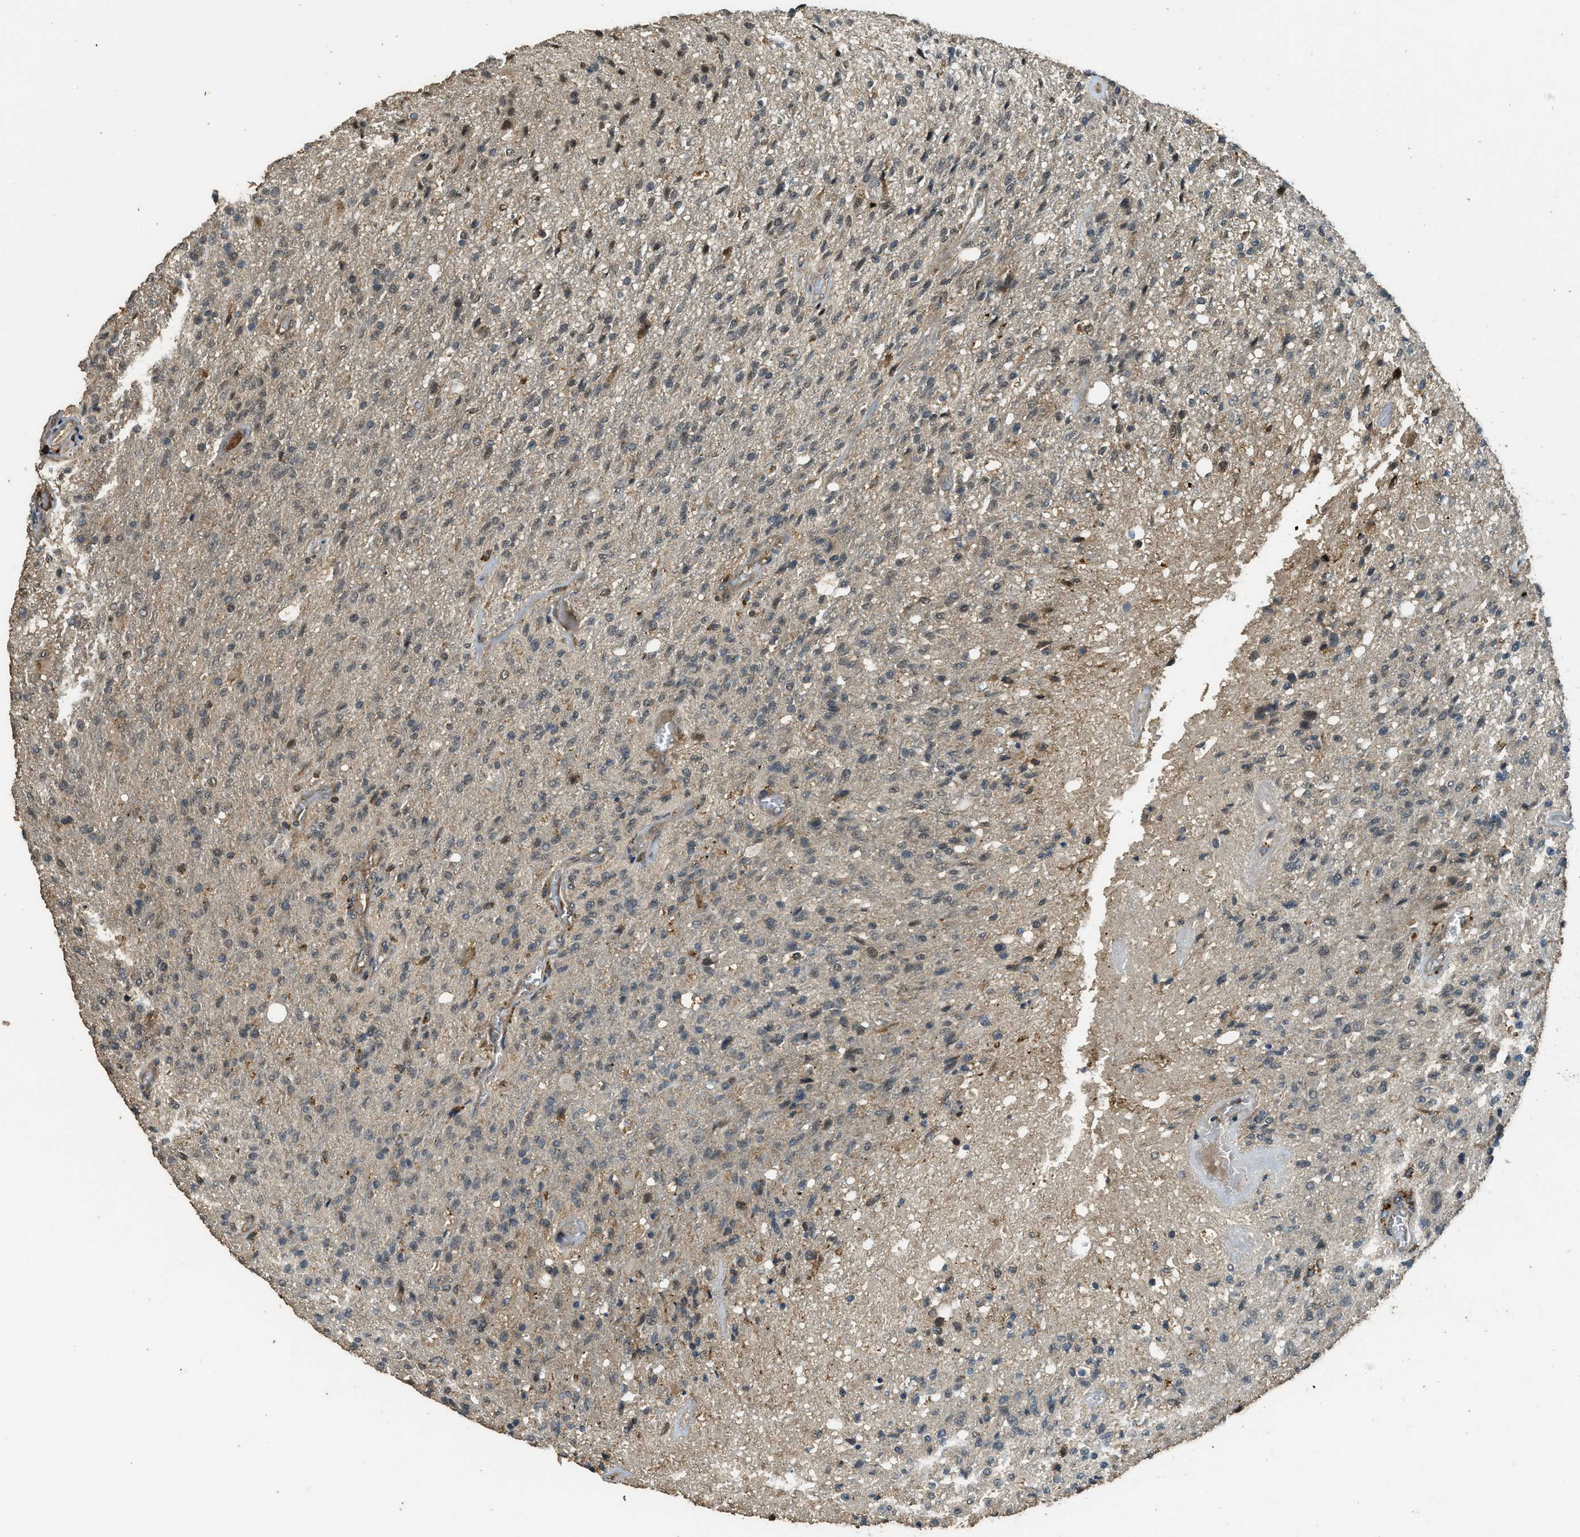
{"staining": {"intensity": "negative", "quantity": "none", "location": "none"}, "tissue": "glioma", "cell_type": "Tumor cells", "image_type": "cancer", "snomed": [{"axis": "morphology", "description": "Normal tissue, NOS"}, {"axis": "morphology", "description": "Glioma, malignant, High grade"}, {"axis": "topography", "description": "Cerebral cortex"}], "caption": "Tumor cells are negative for protein expression in human glioma. (DAB (3,3'-diaminobenzidine) IHC visualized using brightfield microscopy, high magnification).", "gene": "PPP6R3", "patient": {"sex": "male", "age": 77}}